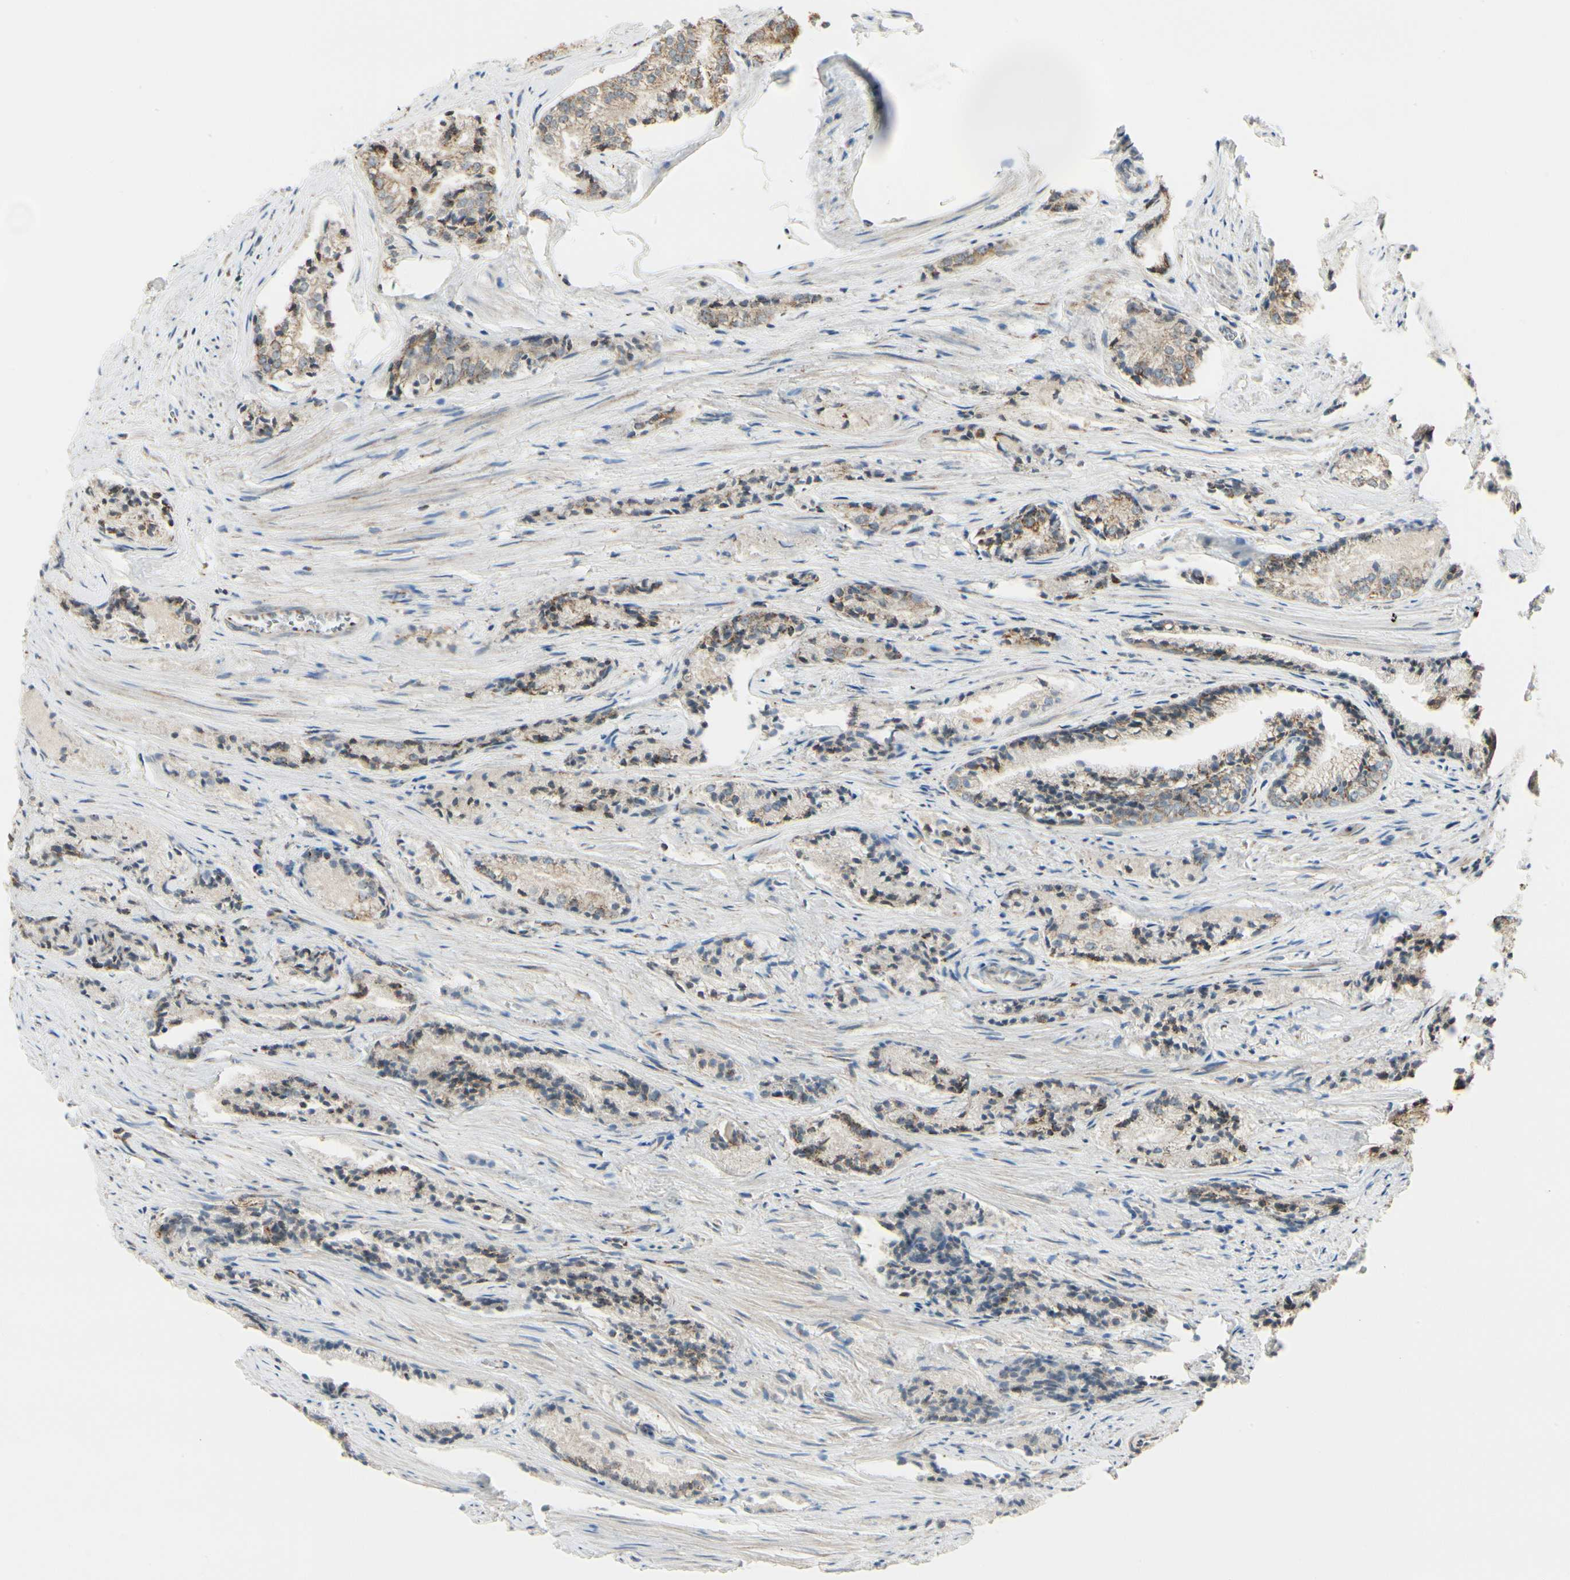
{"staining": {"intensity": "strong", "quantity": ">75%", "location": "cytoplasmic/membranous"}, "tissue": "prostate cancer", "cell_type": "Tumor cells", "image_type": "cancer", "snomed": [{"axis": "morphology", "description": "Adenocarcinoma, Low grade"}, {"axis": "topography", "description": "Prostate"}], "caption": "Prostate cancer stained with DAB immunohistochemistry (IHC) displays high levels of strong cytoplasmic/membranous positivity in about >75% of tumor cells.", "gene": "ANKS6", "patient": {"sex": "male", "age": 60}}